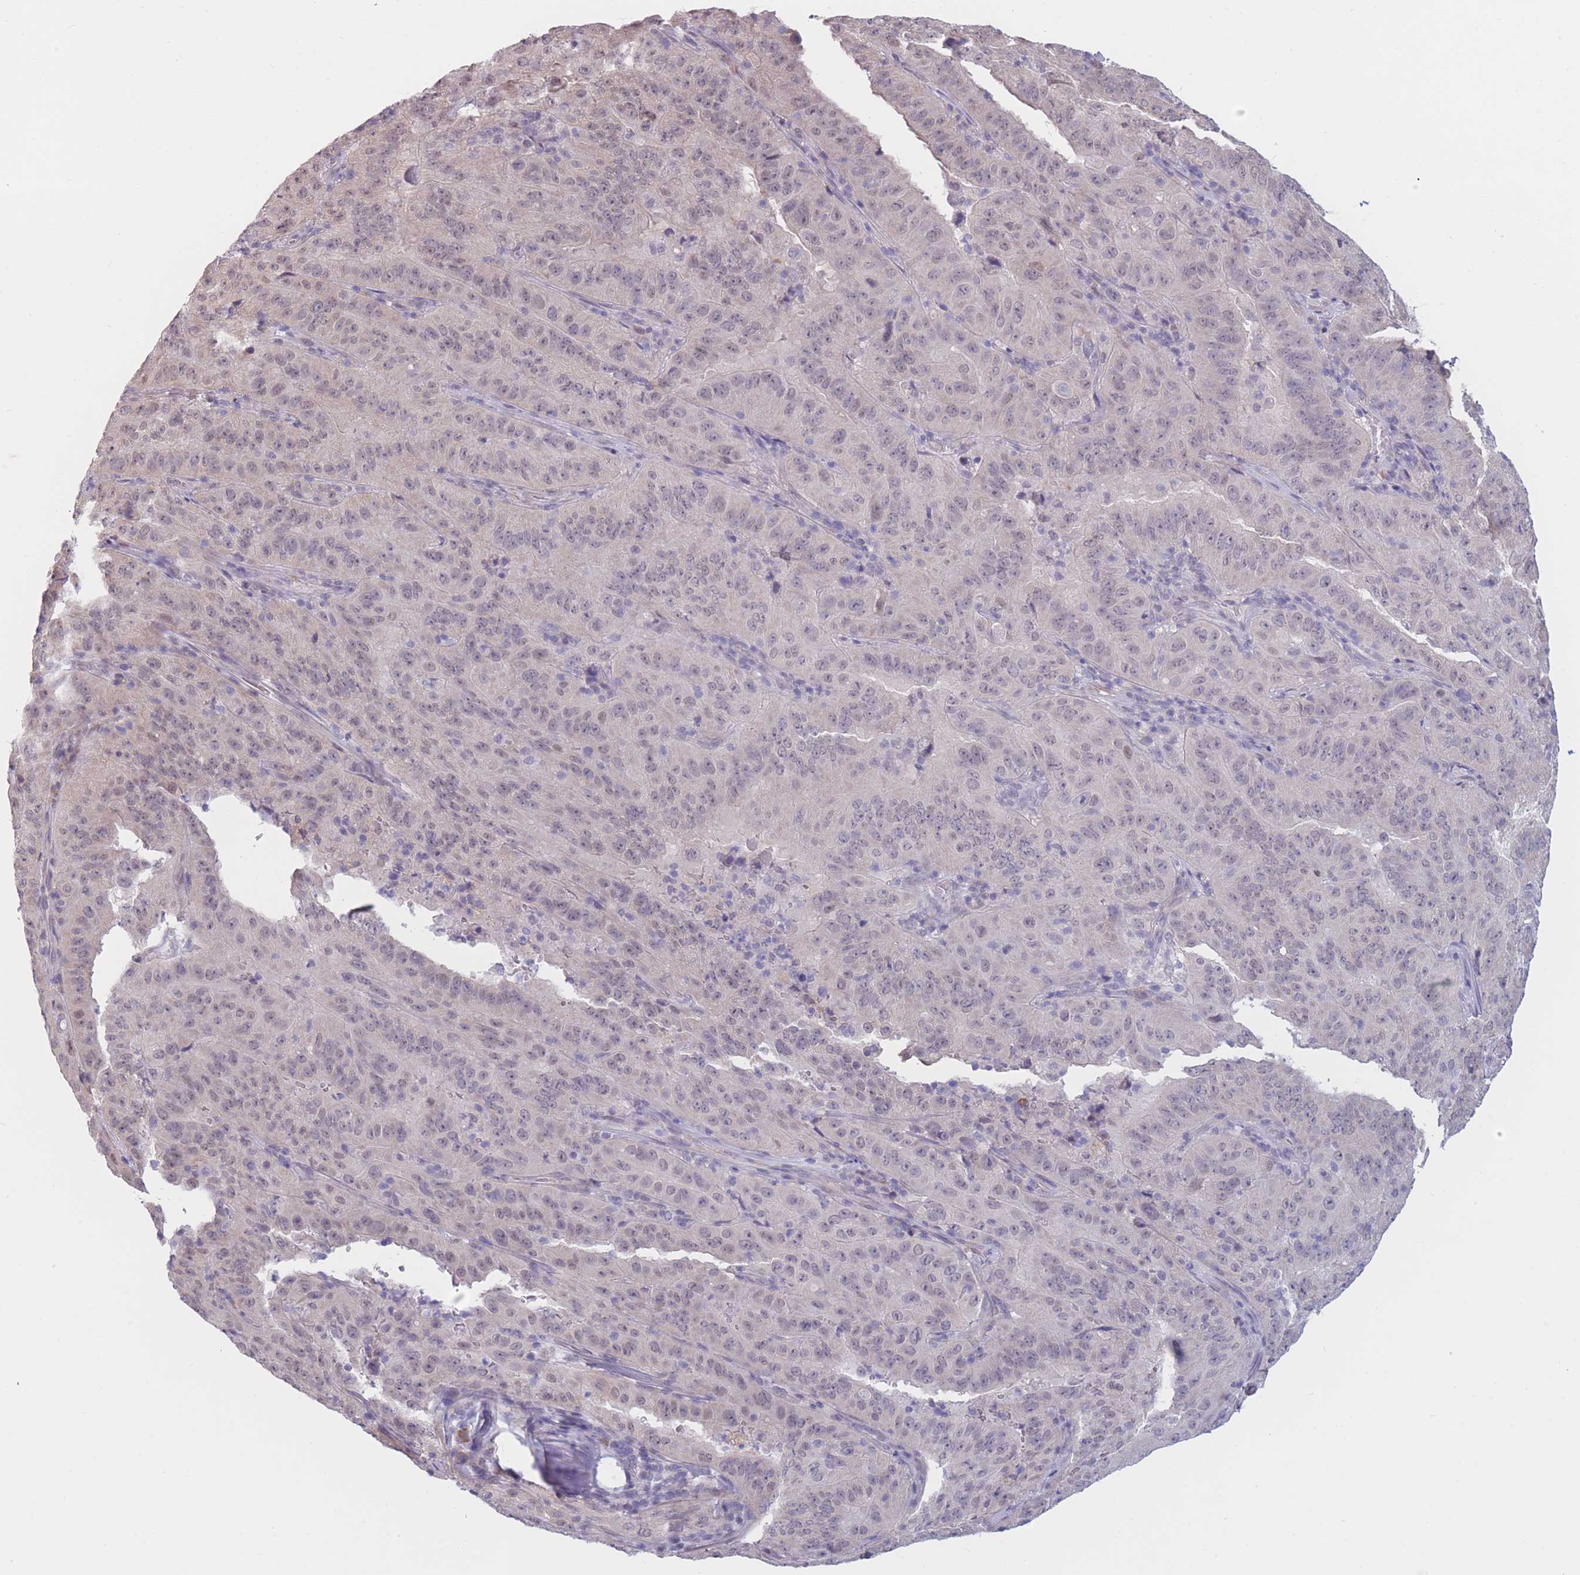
{"staining": {"intensity": "negative", "quantity": "none", "location": "none"}, "tissue": "pancreatic cancer", "cell_type": "Tumor cells", "image_type": "cancer", "snomed": [{"axis": "morphology", "description": "Adenocarcinoma, NOS"}, {"axis": "topography", "description": "Pancreas"}], "caption": "High magnification brightfield microscopy of pancreatic cancer stained with DAB (brown) and counterstained with hematoxylin (blue): tumor cells show no significant staining.", "gene": "COL27A1", "patient": {"sex": "male", "age": 63}}